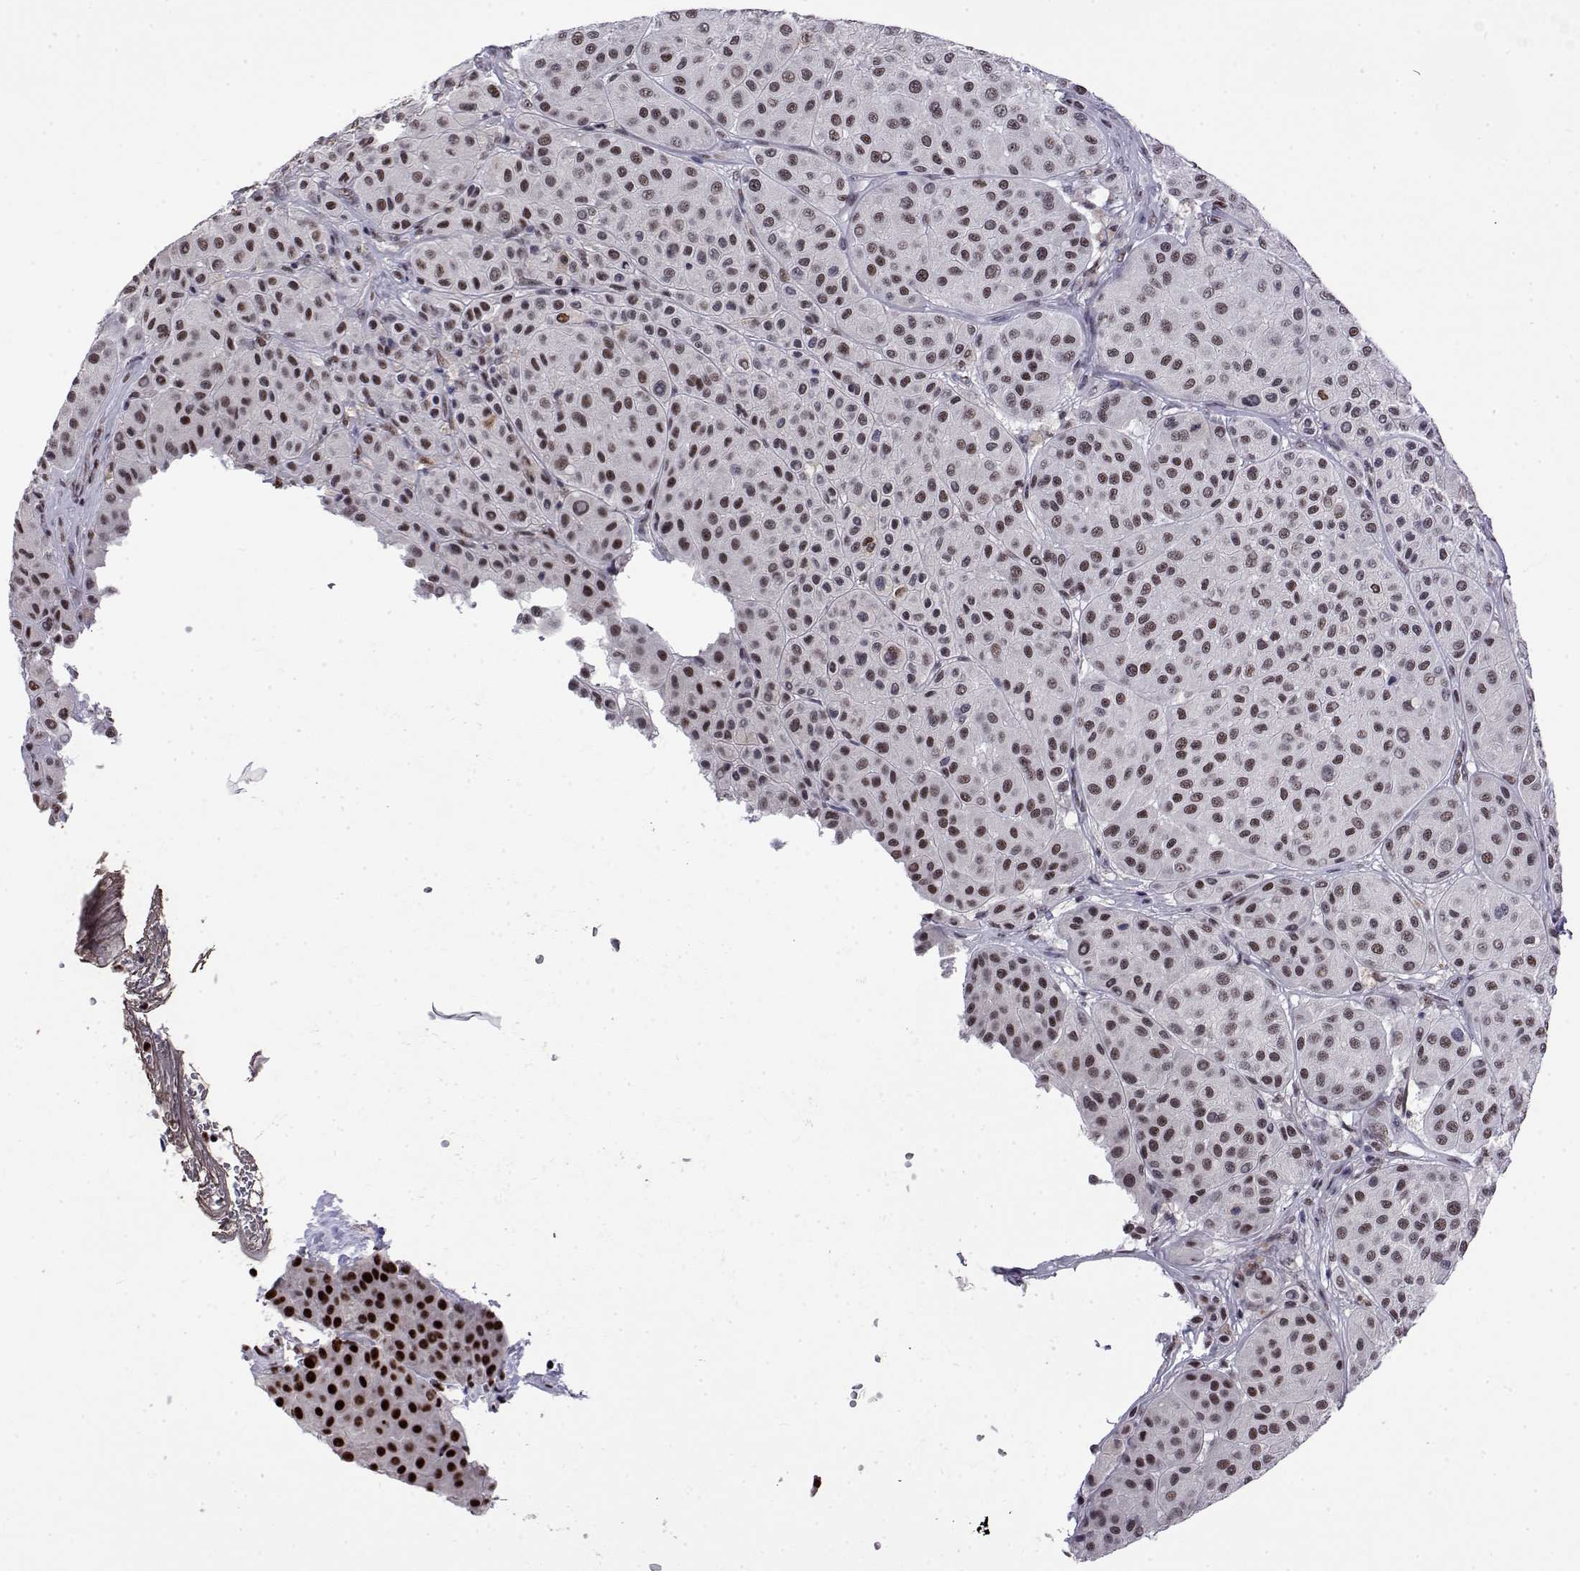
{"staining": {"intensity": "strong", "quantity": "25%-75%", "location": "nuclear"}, "tissue": "melanoma", "cell_type": "Tumor cells", "image_type": "cancer", "snomed": [{"axis": "morphology", "description": "Malignant melanoma, Metastatic site"}, {"axis": "topography", "description": "Smooth muscle"}], "caption": "Tumor cells display high levels of strong nuclear positivity in about 25%-75% of cells in melanoma. The protein of interest is shown in brown color, while the nuclei are stained blue.", "gene": "POLDIP3", "patient": {"sex": "male", "age": 41}}